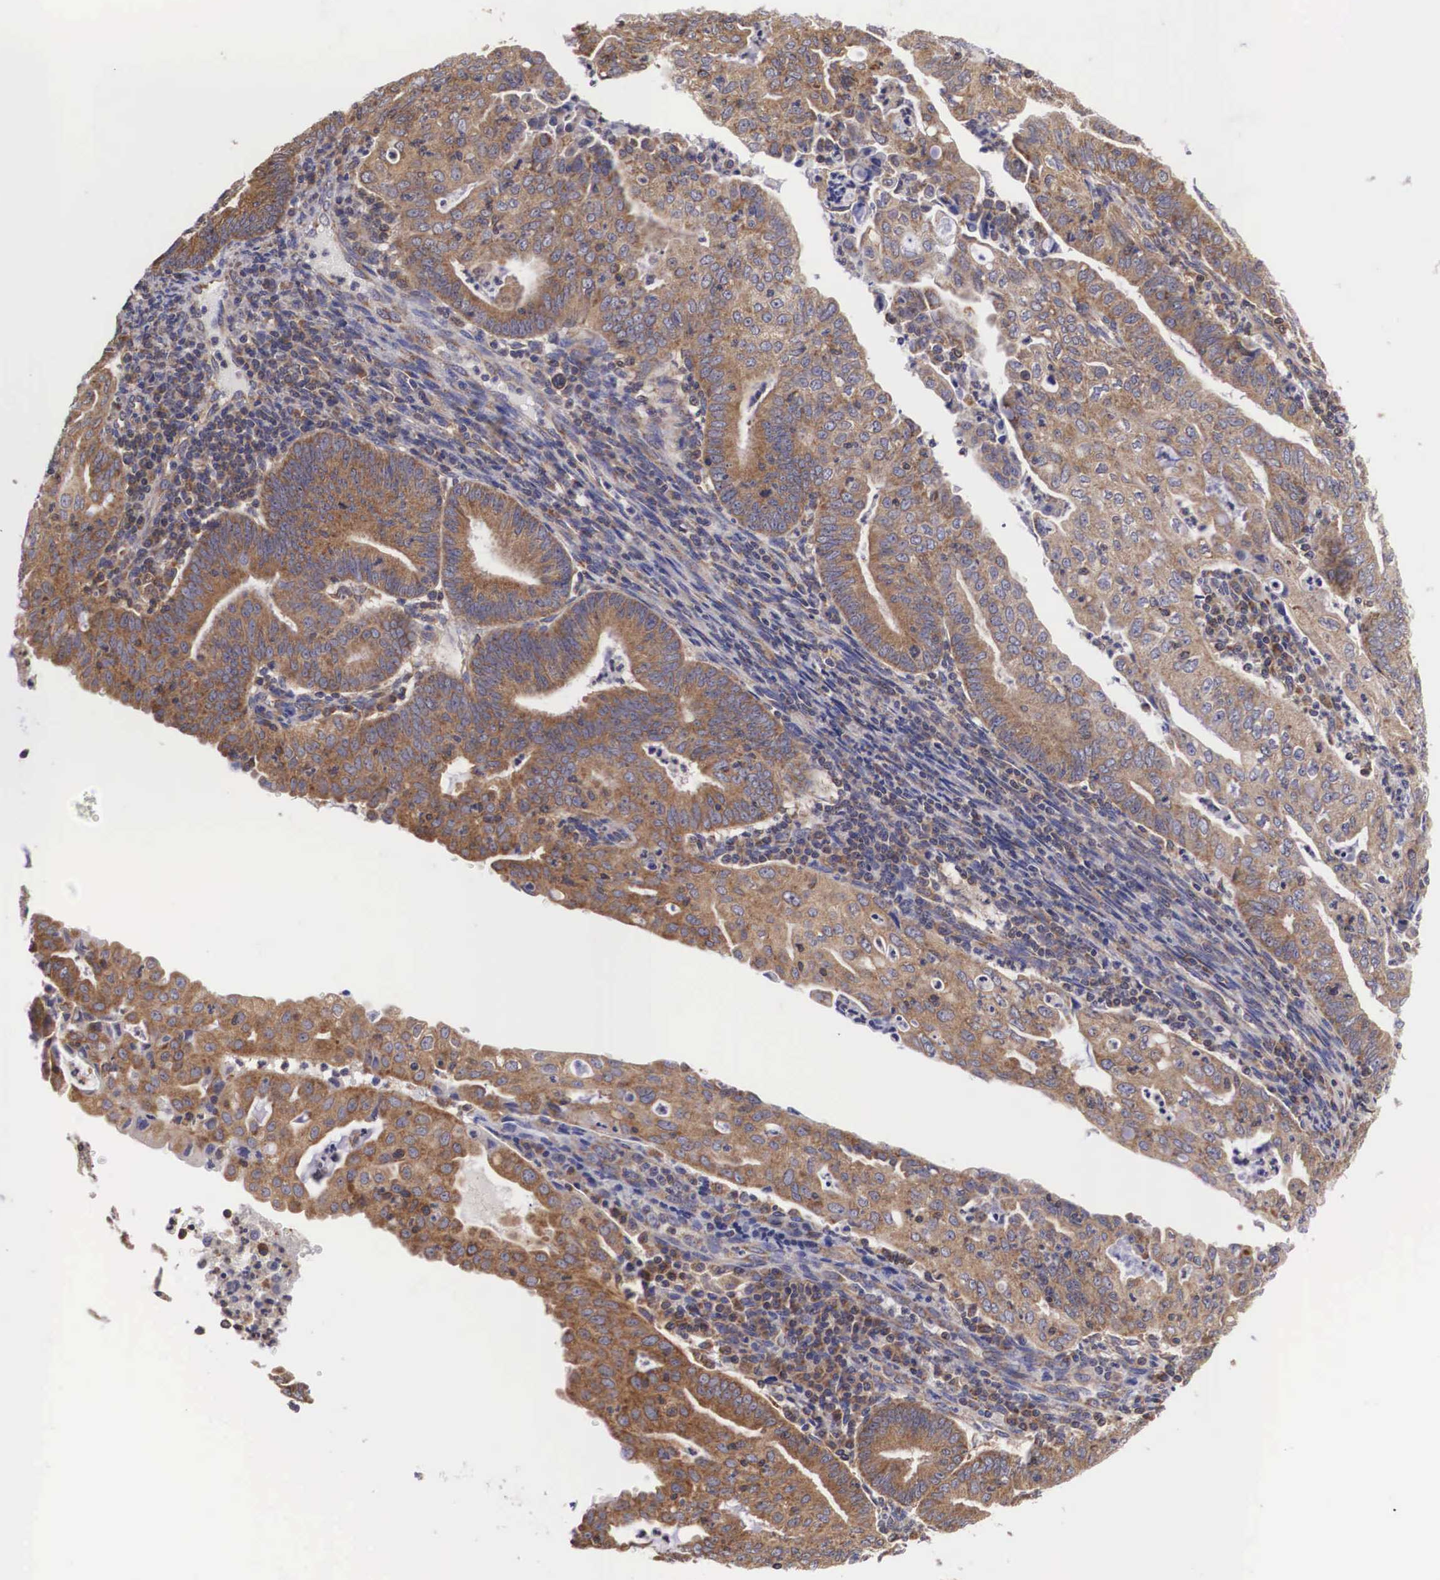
{"staining": {"intensity": "moderate", "quantity": "25%-75%", "location": "cytoplasmic/membranous"}, "tissue": "endometrial cancer", "cell_type": "Tumor cells", "image_type": "cancer", "snomed": [{"axis": "morphology", "description": "Adenocarcinoma, NOS"}, {"axis": "topography", "description": "Endometrium"}], "caption": "Immunohistochemical staining of endometrial adenocarcinoma exhibits medium levels of moderate cytoplasmic/membranous staining in approximately 25%-75% of tumor cells. The staining was performed using DAB to visualize the protein expression in brown, while the nuclei were stained in blue with hematoxylin (Magnification: 20x).", "gene": "DHRS1", "patient": {"sex": "female", "age": 60}}